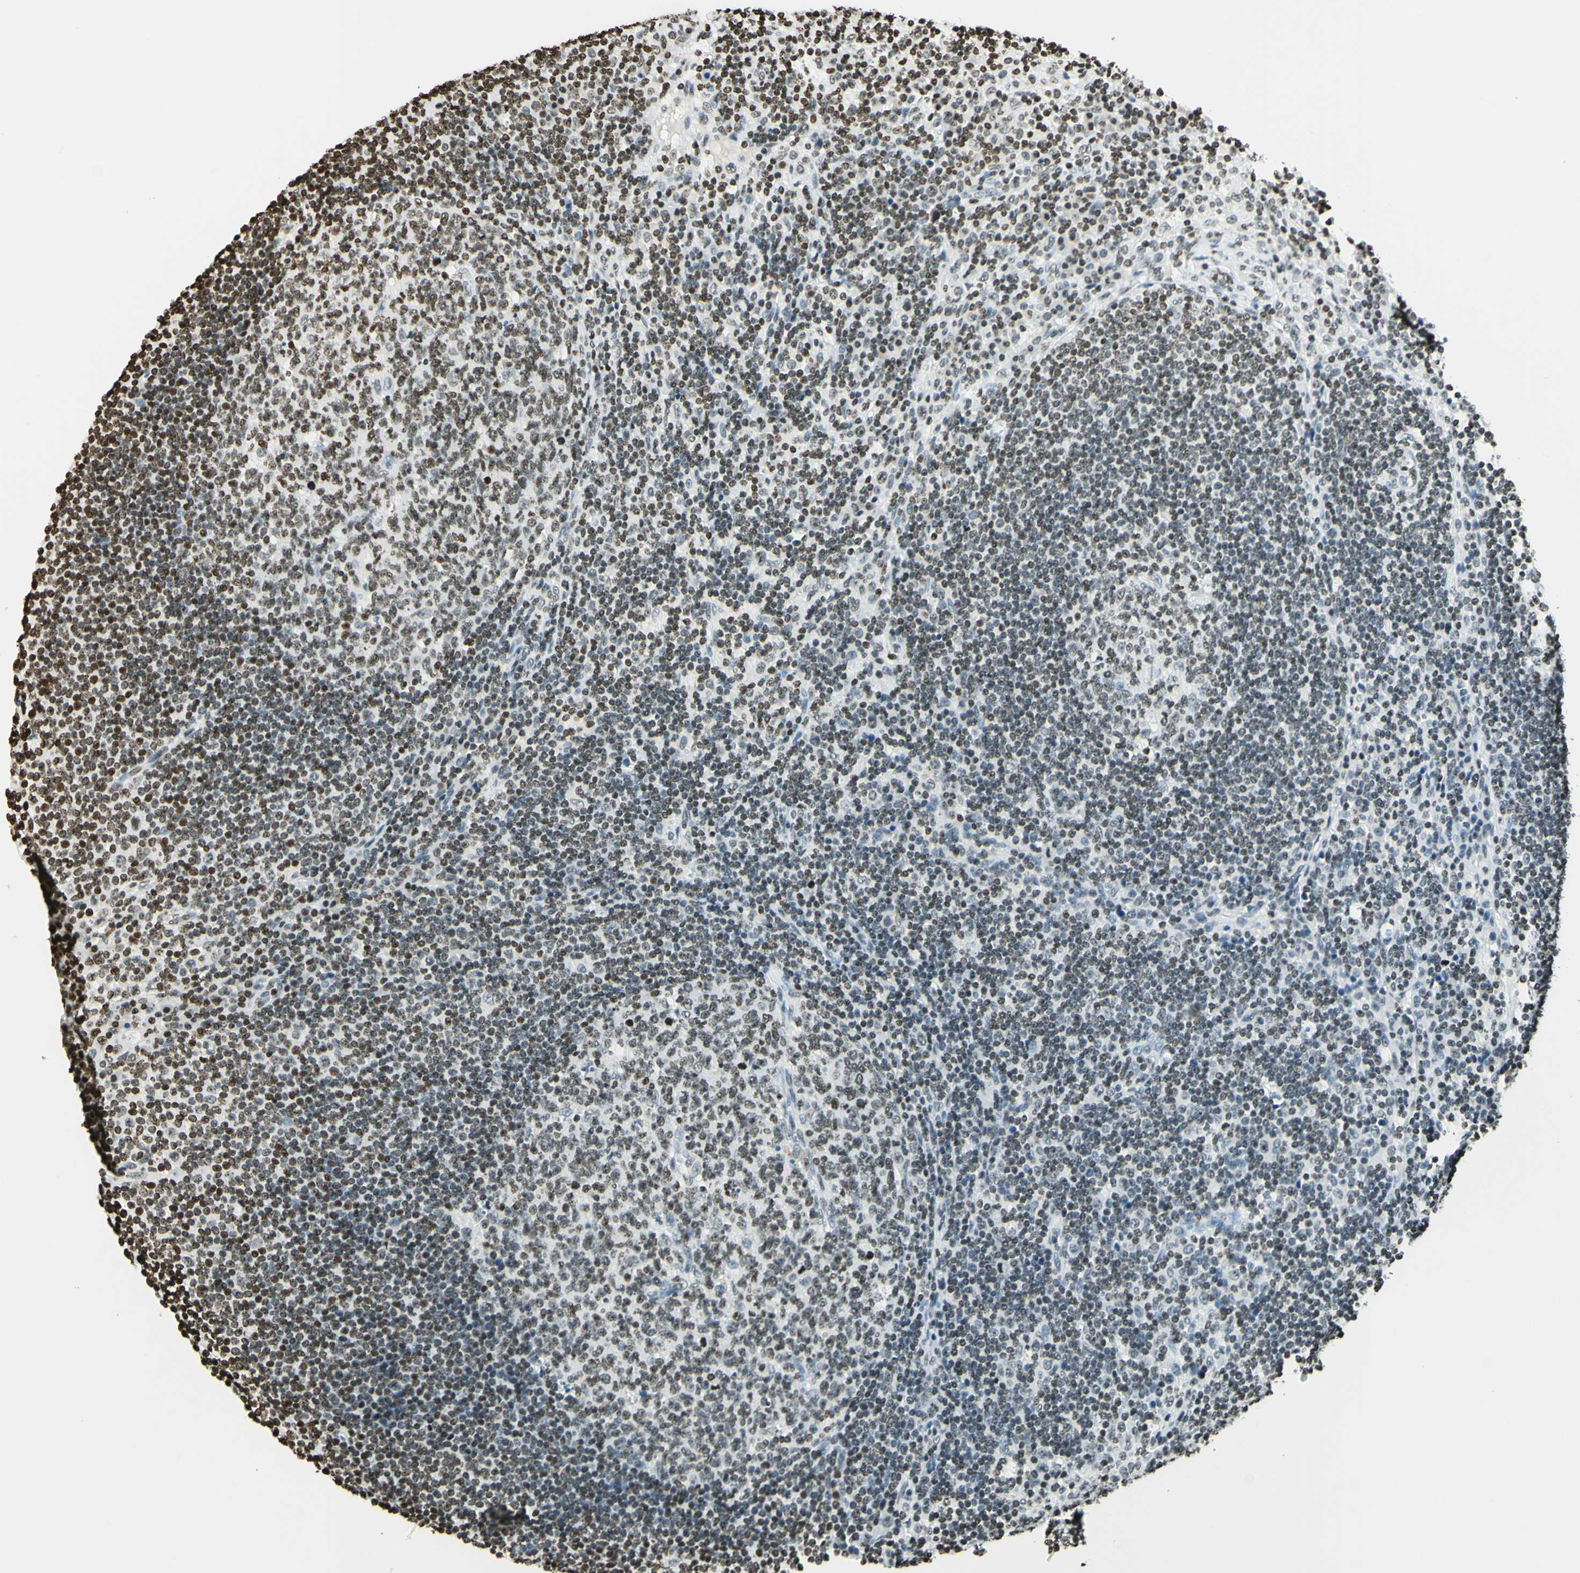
{"staining": {"intensity": "moderate", "quantity": "25%-75%", "location": "nuclear"}, "tissue": "lymph node", "cell_type": "Germinal center cells", "image_type": "normal", "snomed": [{"axis": "morphology", "description": "Normal tissue, NOS"}, {"axis": "topography", "description": "Lymph node"}], "caption": "The histopathology image displays a brown stain indicating the presence of a protein in the nuclear of germinal center cells in lymph node. The protein of interest is stained brown, and the nuclei are stained in blue (DAB IHC with brightfield microscopy, high magnification).", "gene": "MSH2", "patient": {"sex": "female", "age": 53}}